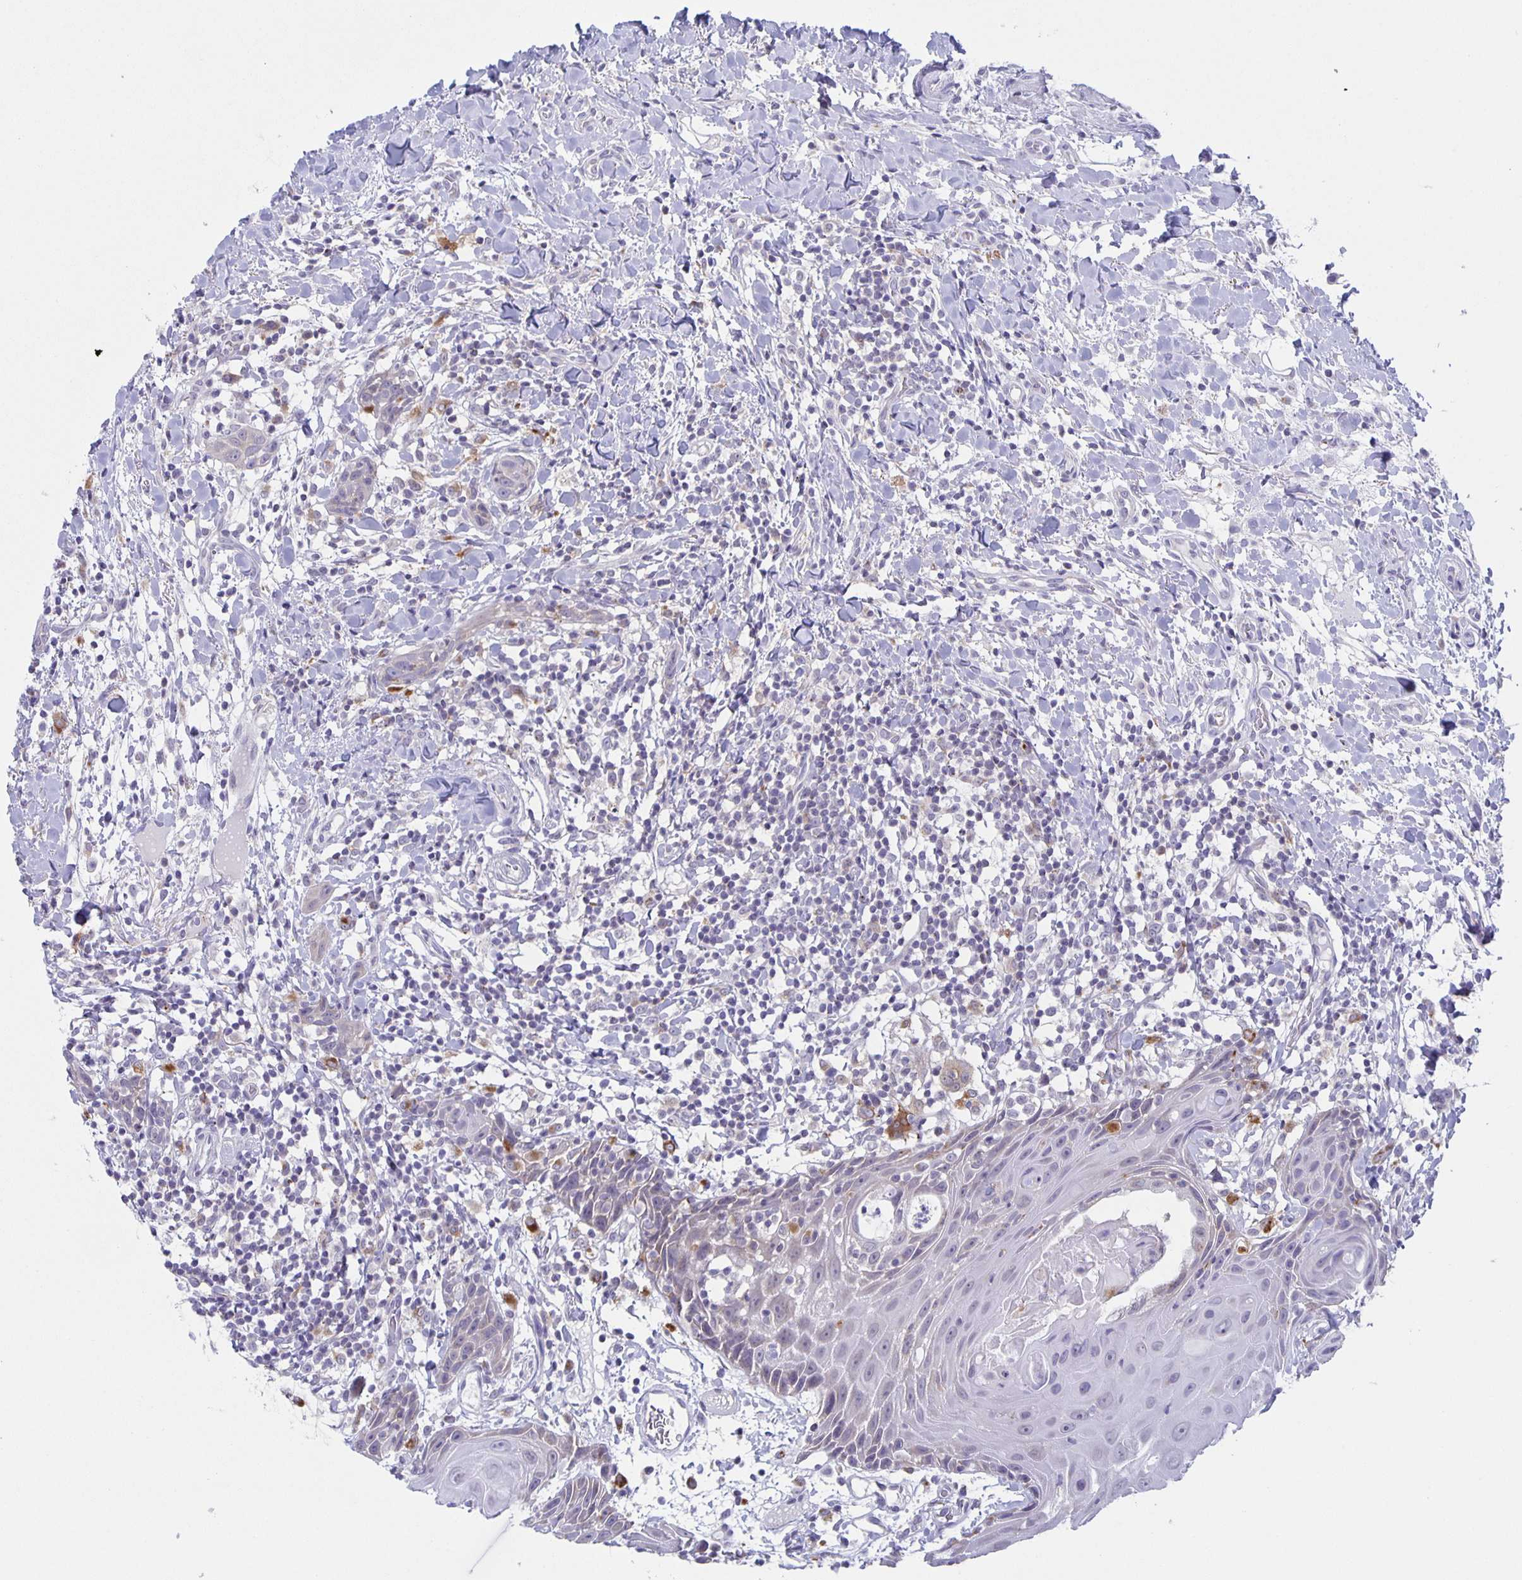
{"staining": {"intensity": "negative", "quantity": "none", "location": "none"}, "tissue": "head and neck cancer", "cell_type": "Tumor cells", "image_type": "cancer", "snomed": [{"axis": "morphology", "description": "Squamous cell carcinoma, NOS"}, {"axis": "topography", "description": "Oral tissue"}, {"axis": "topography", "description": "Head-Neck"}], "caption": "Immunohistochemistry (IHC) micrograph of head and neck squamous cell carcinoma stained for a protein (brown), which reveals no positivity in tumor cells.", "gene": "LIPA", "patient": {"sex": "male", "age": 49}}